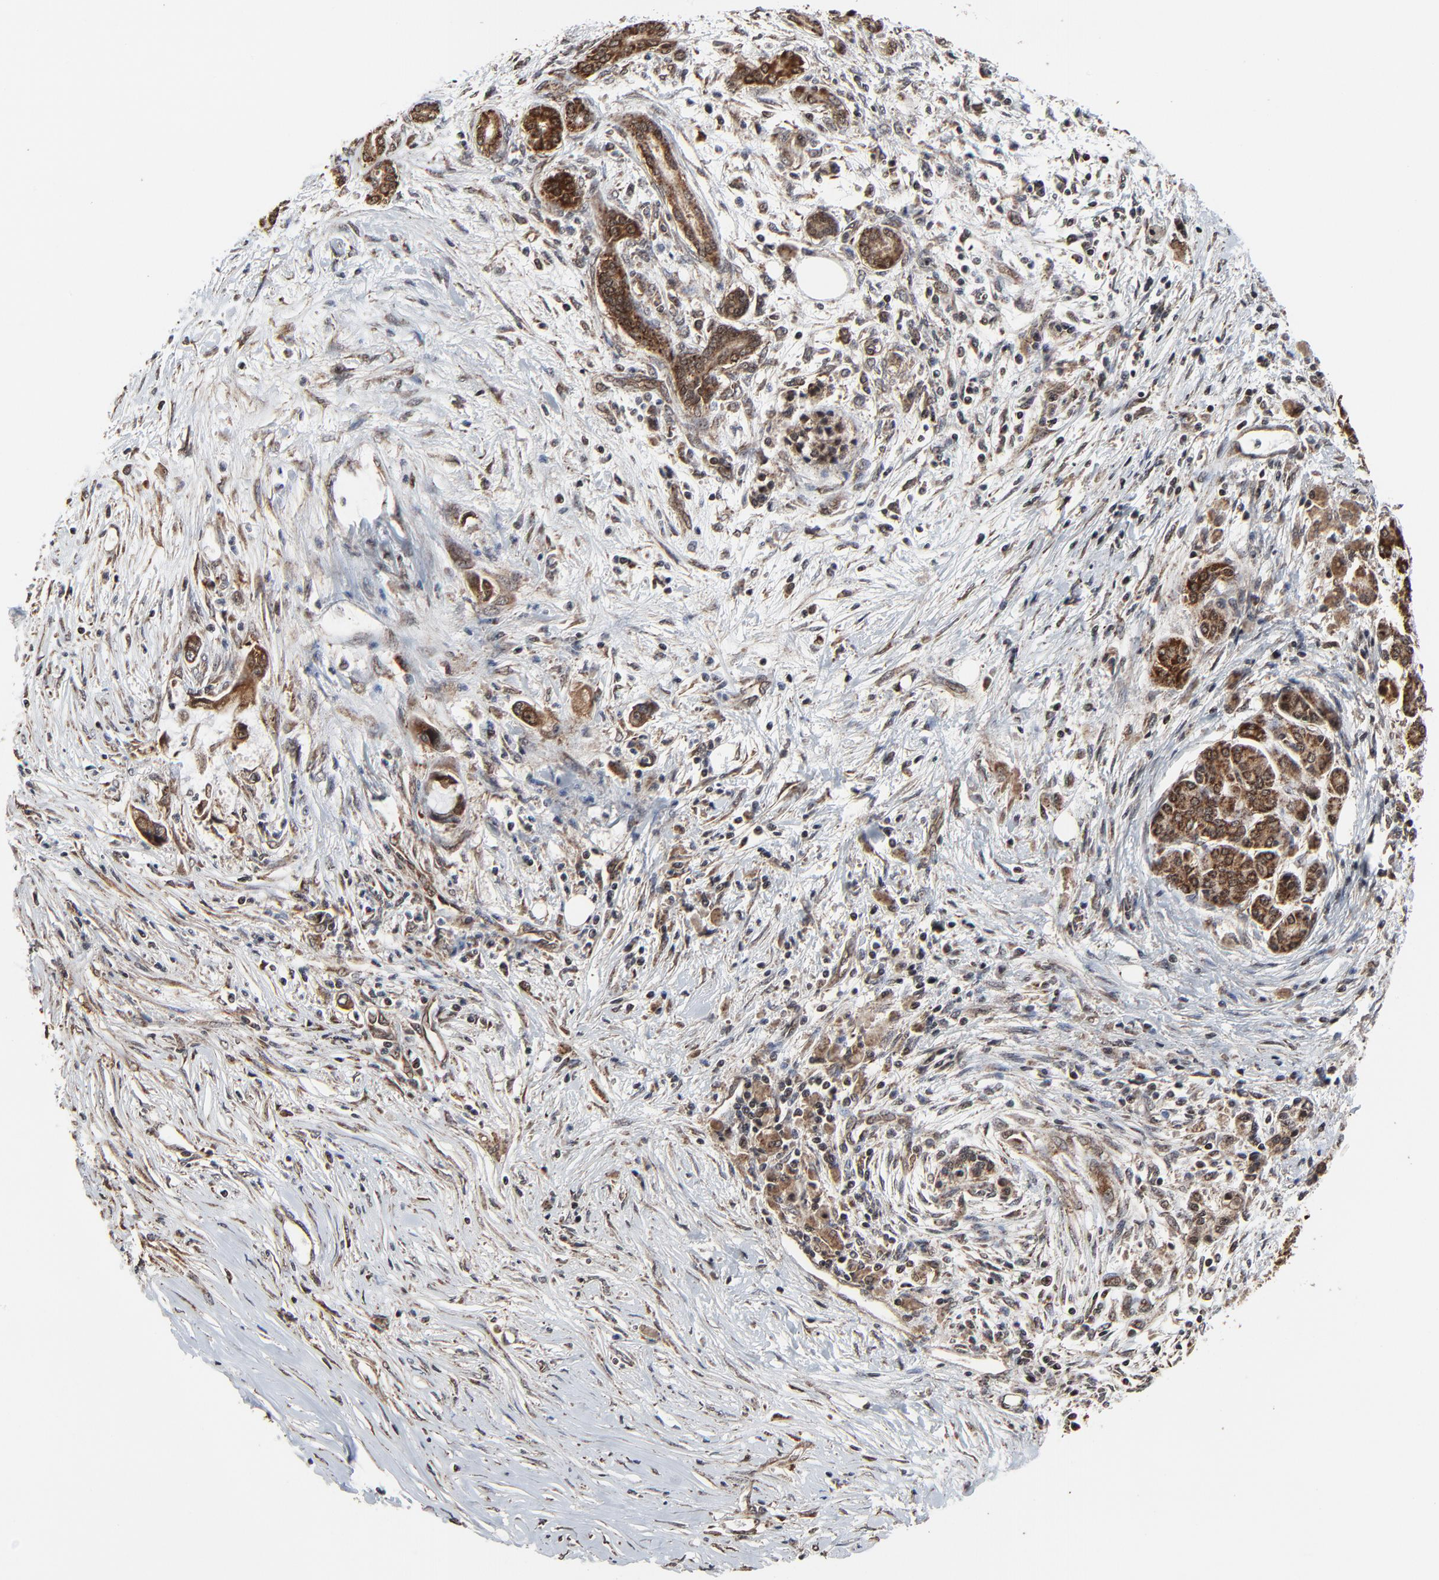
{"staining": {"intensity": "moderate", "quantity": ">75%", "location": "cytoplasmic/membranous,nuclear"}, "tissue": "pancreatic cancer", "cell_type": "Tumor cells", "image_type": "cancer", "snomed": [{"axis": "morphology", "description": "Adenocarcinoma, NOS"}, {"axis": "topography", "description": "Pancreas"}], "caption": "A medium amount of moderate cytoplasmic/membranous and nuclear staining is identified in about >75% of tumor cells in pancreatic adenocarcinoma tissue.", "gene": "RHOJ", "patient": {"sex": "female", "age": 59}}